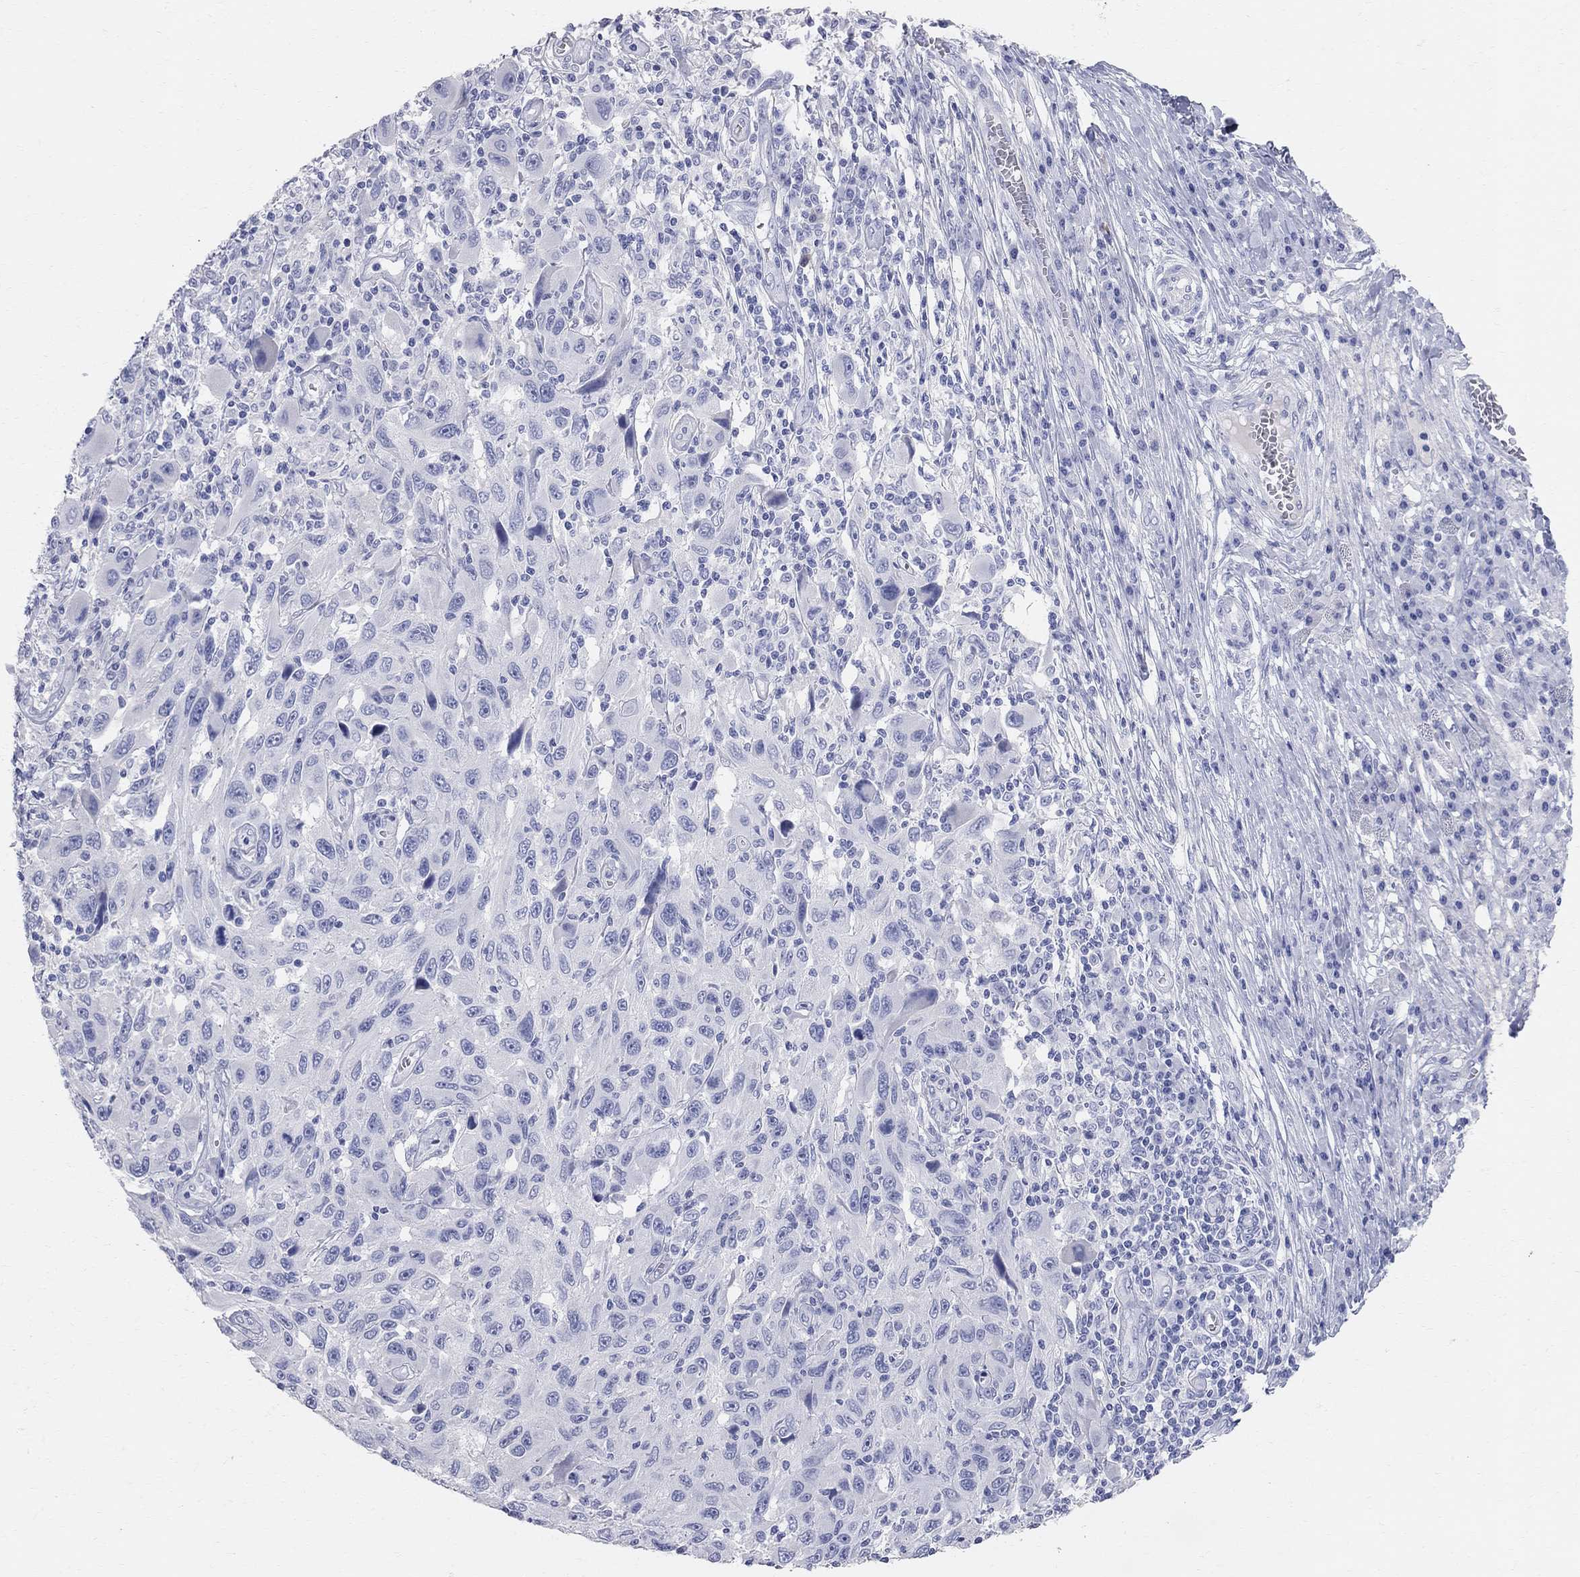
{"staining": {"intensity": "negative", "quantity": "none", "location": "none"}, "tissue": "melanoma", "cell_type": "Tumor cells", "image_type": "cancer", "snomed": [{"axis": "morphology", "description": "Malignant melanoma, NOS"}, {"axis": "topography", "description": "Skin"}], "caption": "DAB immunohistochemical staining of human malignant melanoma exhibits no significant staining in tumor cells.", "gene": "AOX1", "patient": {"sex": "male", "age": 53}}